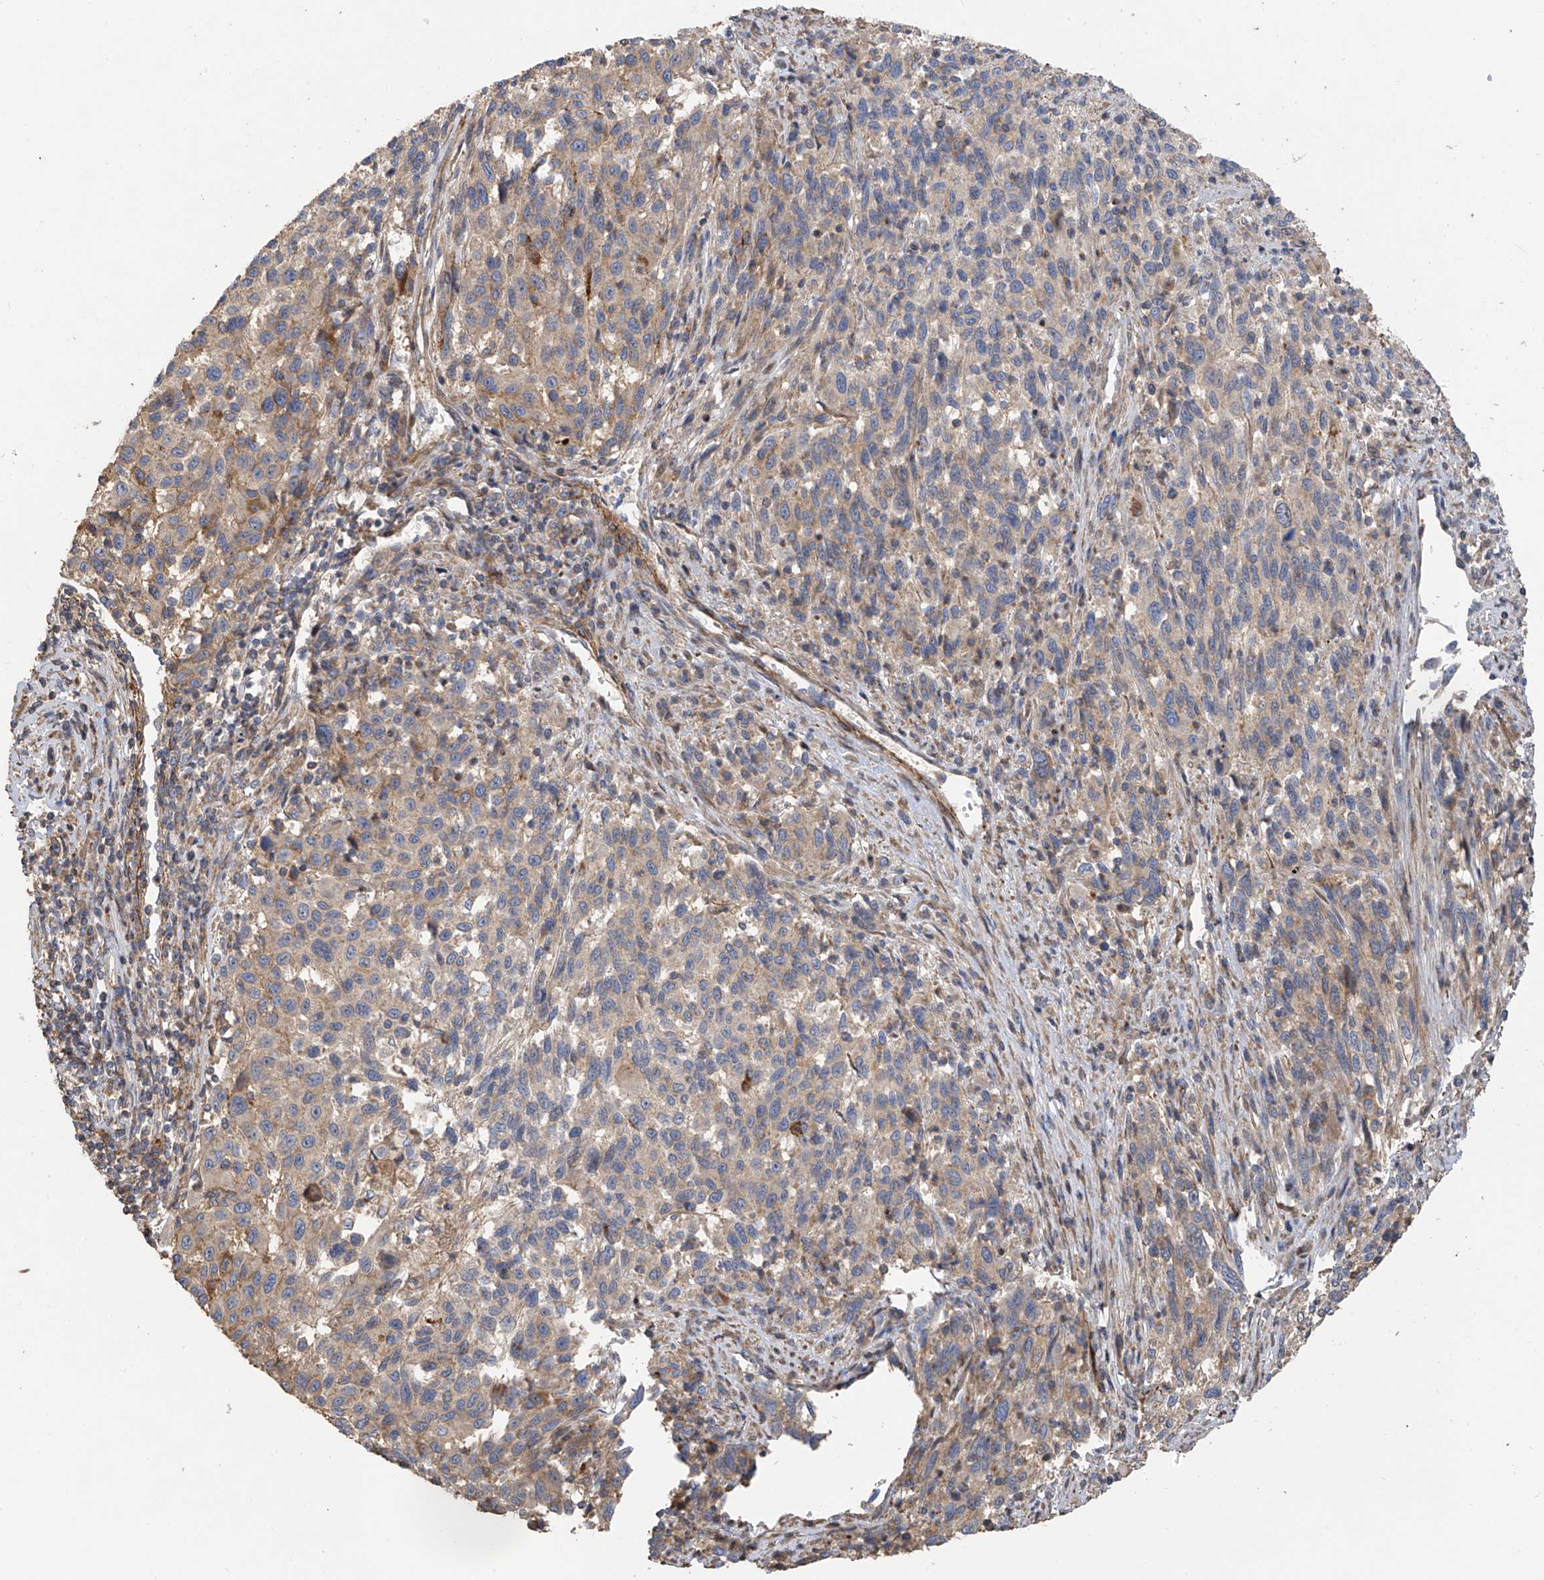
{"staining": {"intensity": "moderate", "quantity": "<25%", "location": "cytoplasmic/membranous"}, "tissue": "melanoma", "cell_type": "Tumor cells", "image_type": "cancer", "snomed": [{"axis": "morphology", "description": "Malignant melanoma, Metastatic site"}, {"axis": "topography", "description": "Lymph node"}], "caption": "Immunohistochemical staining of human malignant melanoma (metastatic site) shows low levels of moderate cytoplasmic/membranous staining in about <25% of tumor cells.", "gene": "SLC43A3", "patient": {"sex": "male", "age": 61}}